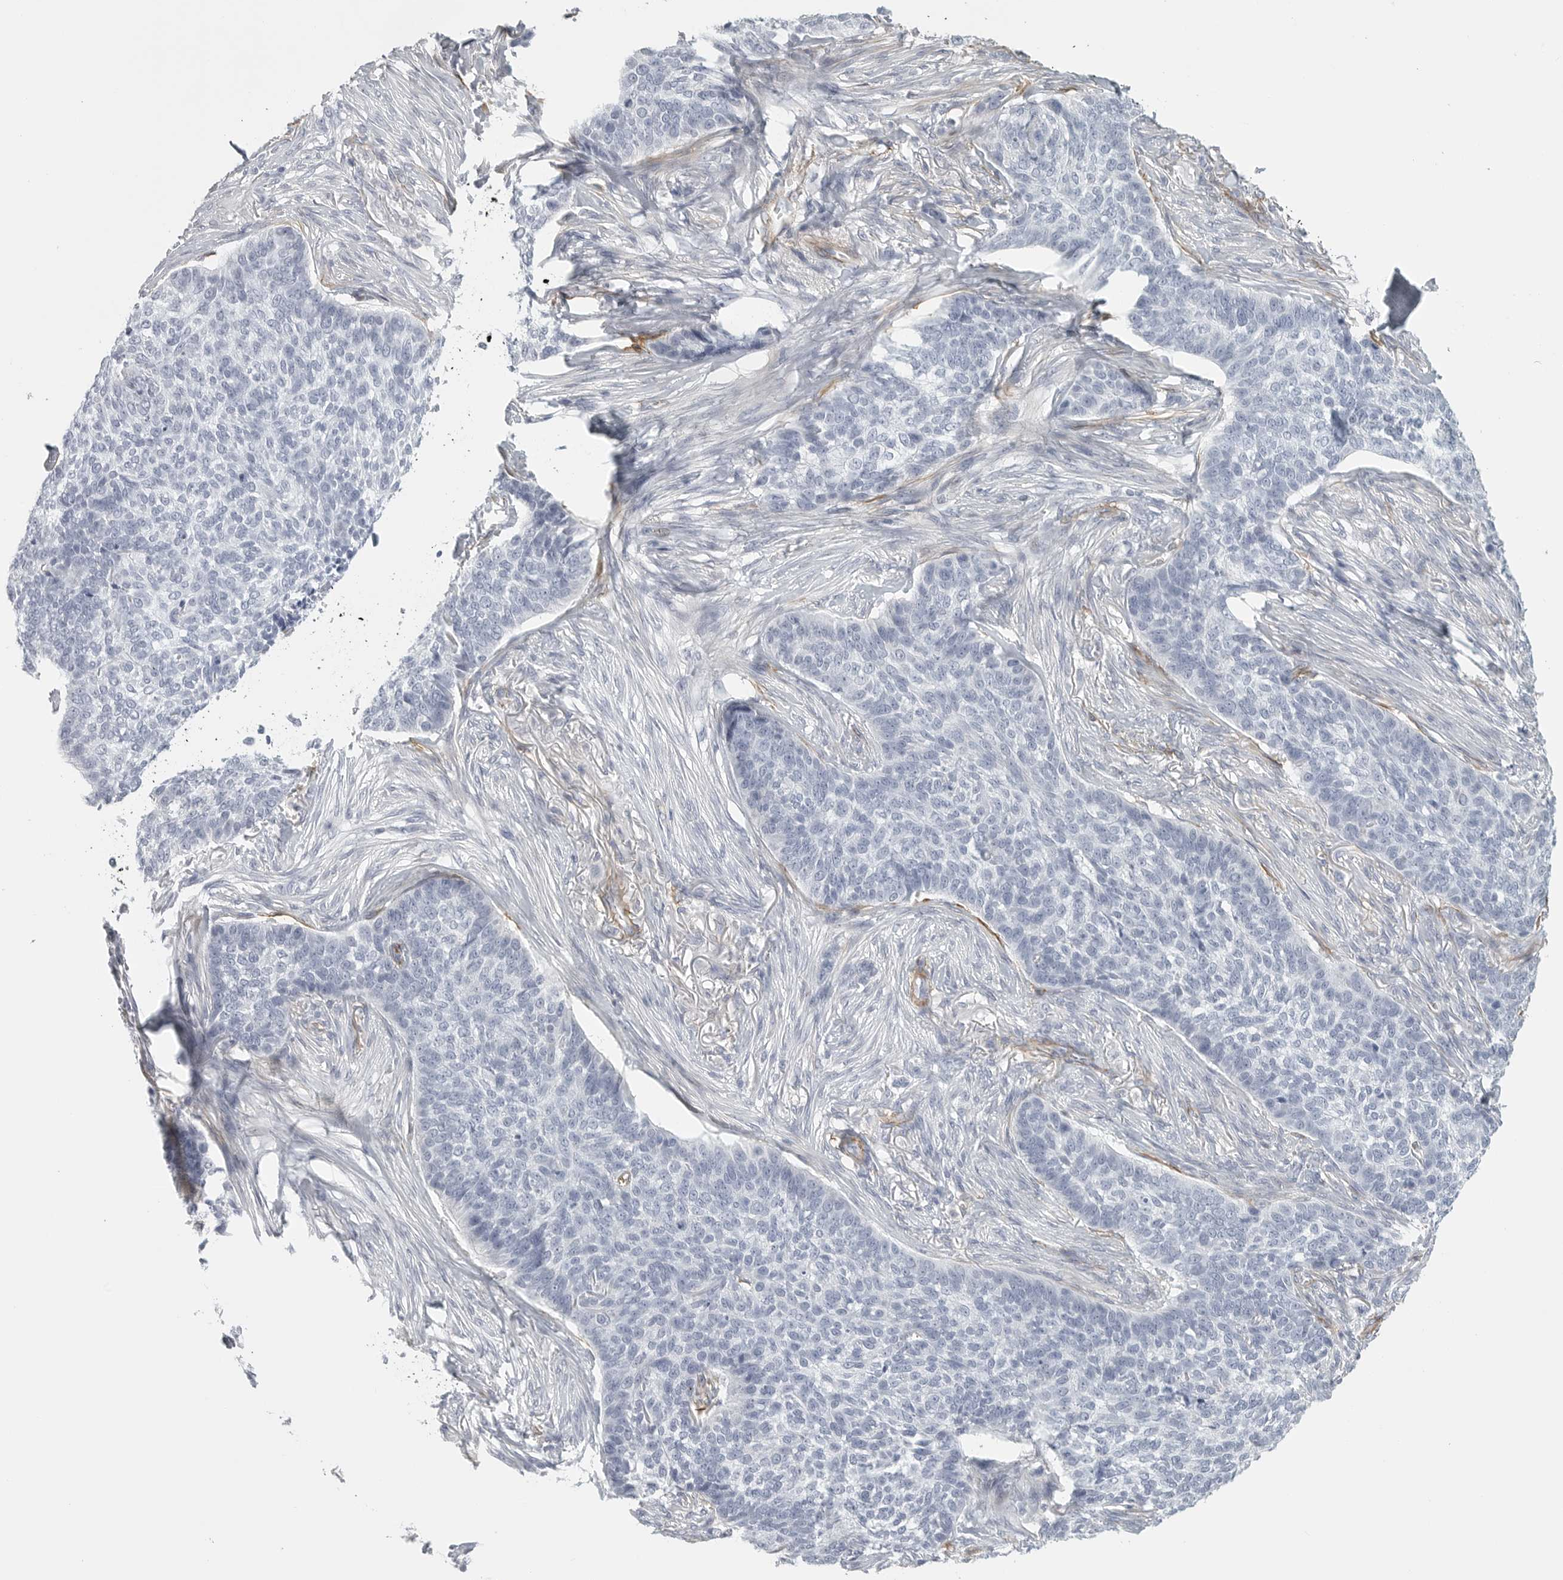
{"staining": {"intensity": "negative", "quantity": "none", "location": "none"}, "tissue": "skin cancer", "cell_type": "Tumor cells", "image_type": "cancer", "snomed": [{"axis": "morphology", "description": "Basal cell carcinoma"}, {"axis": "topography", "description": "Skin"}], "caption": "Immunohistochemical staining of human skin basal cell carcinoma displays no significant expression in tumor cells.", "gene": "TNR", "patient": {"sex": "male", "age": 85}}